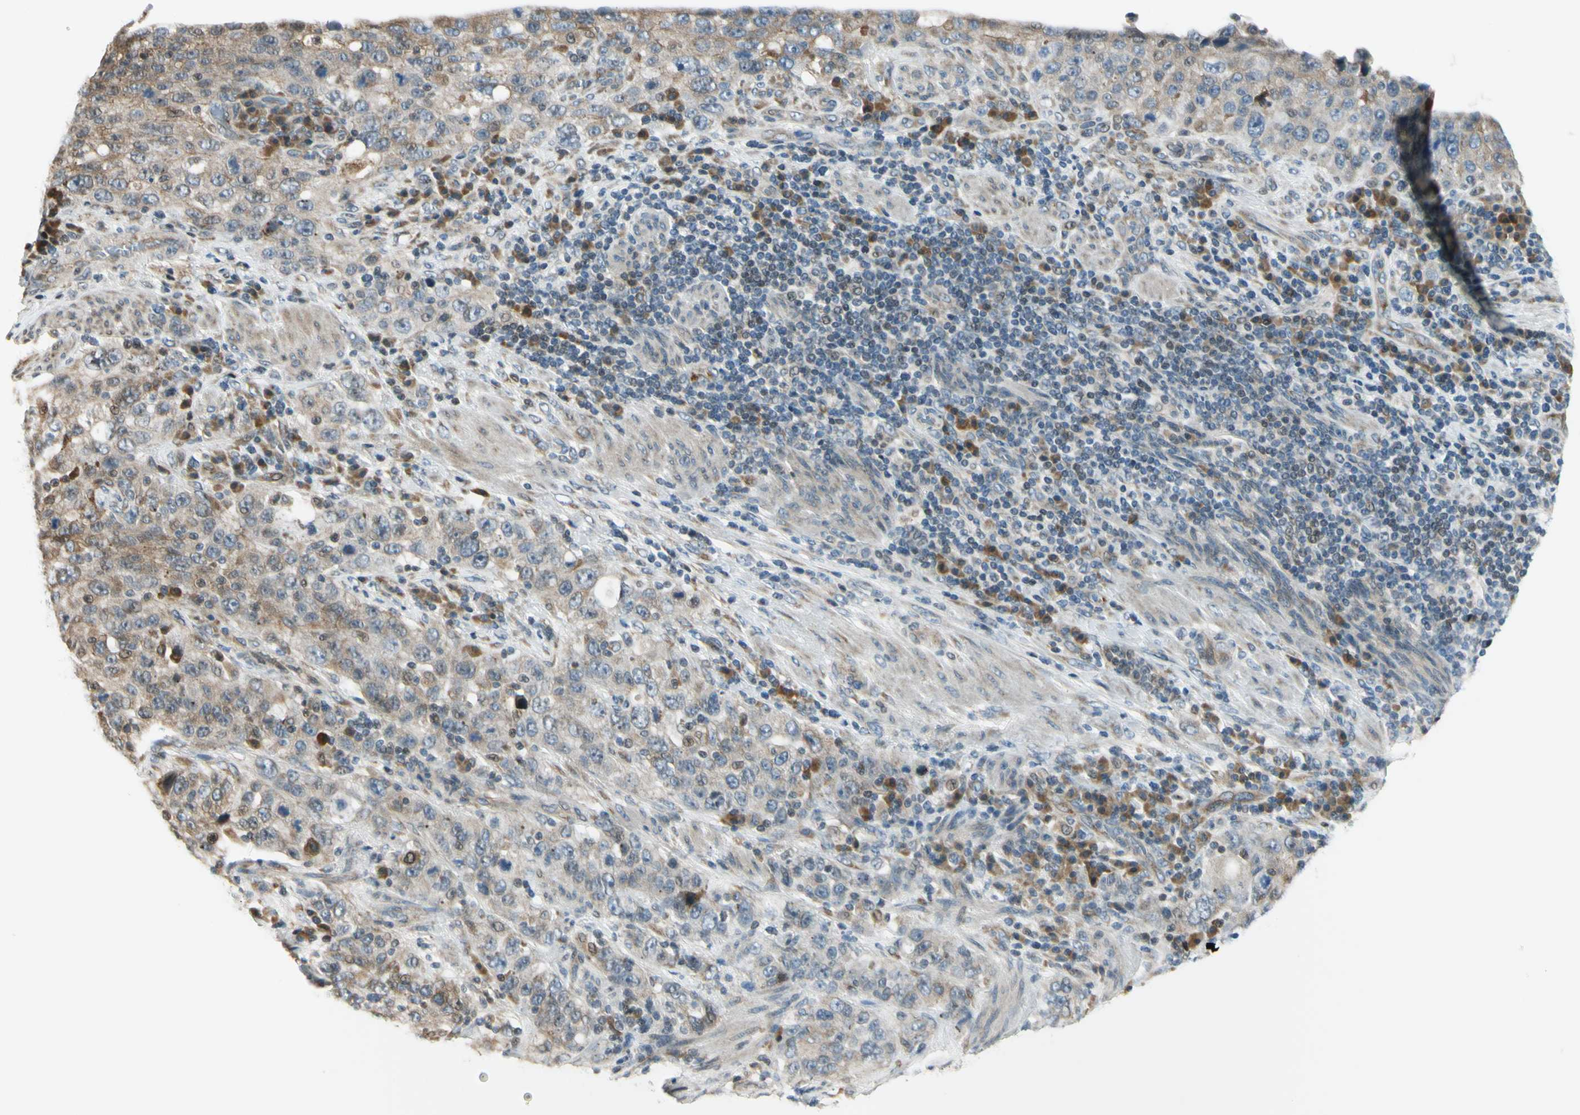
{"staining": {"intensity": "weak", "quantity": "25%-75%", "location": "cytoplasmic/membranous,nuclear"}, "tissue": "stomach cancer", "cell_type": "Tumor cells", "image_type": "cancer", "snomed": [{"axis": "morphology", "description": "Normal tissue, NOS"}, {"axis": "morphology", "description": "Adenocarcinoma, NOS"}, {"axis": "topography", "description": "Stomach"}], "caption": "This is a photomicrograph of IHC staining of adenocarcinoma (stomach), which shows weak staining in the cytoplasmic/membranous and nuclear of tumor cells.", "gene": "NPDC1", "patient": {"sex": "male", "age": 48}}